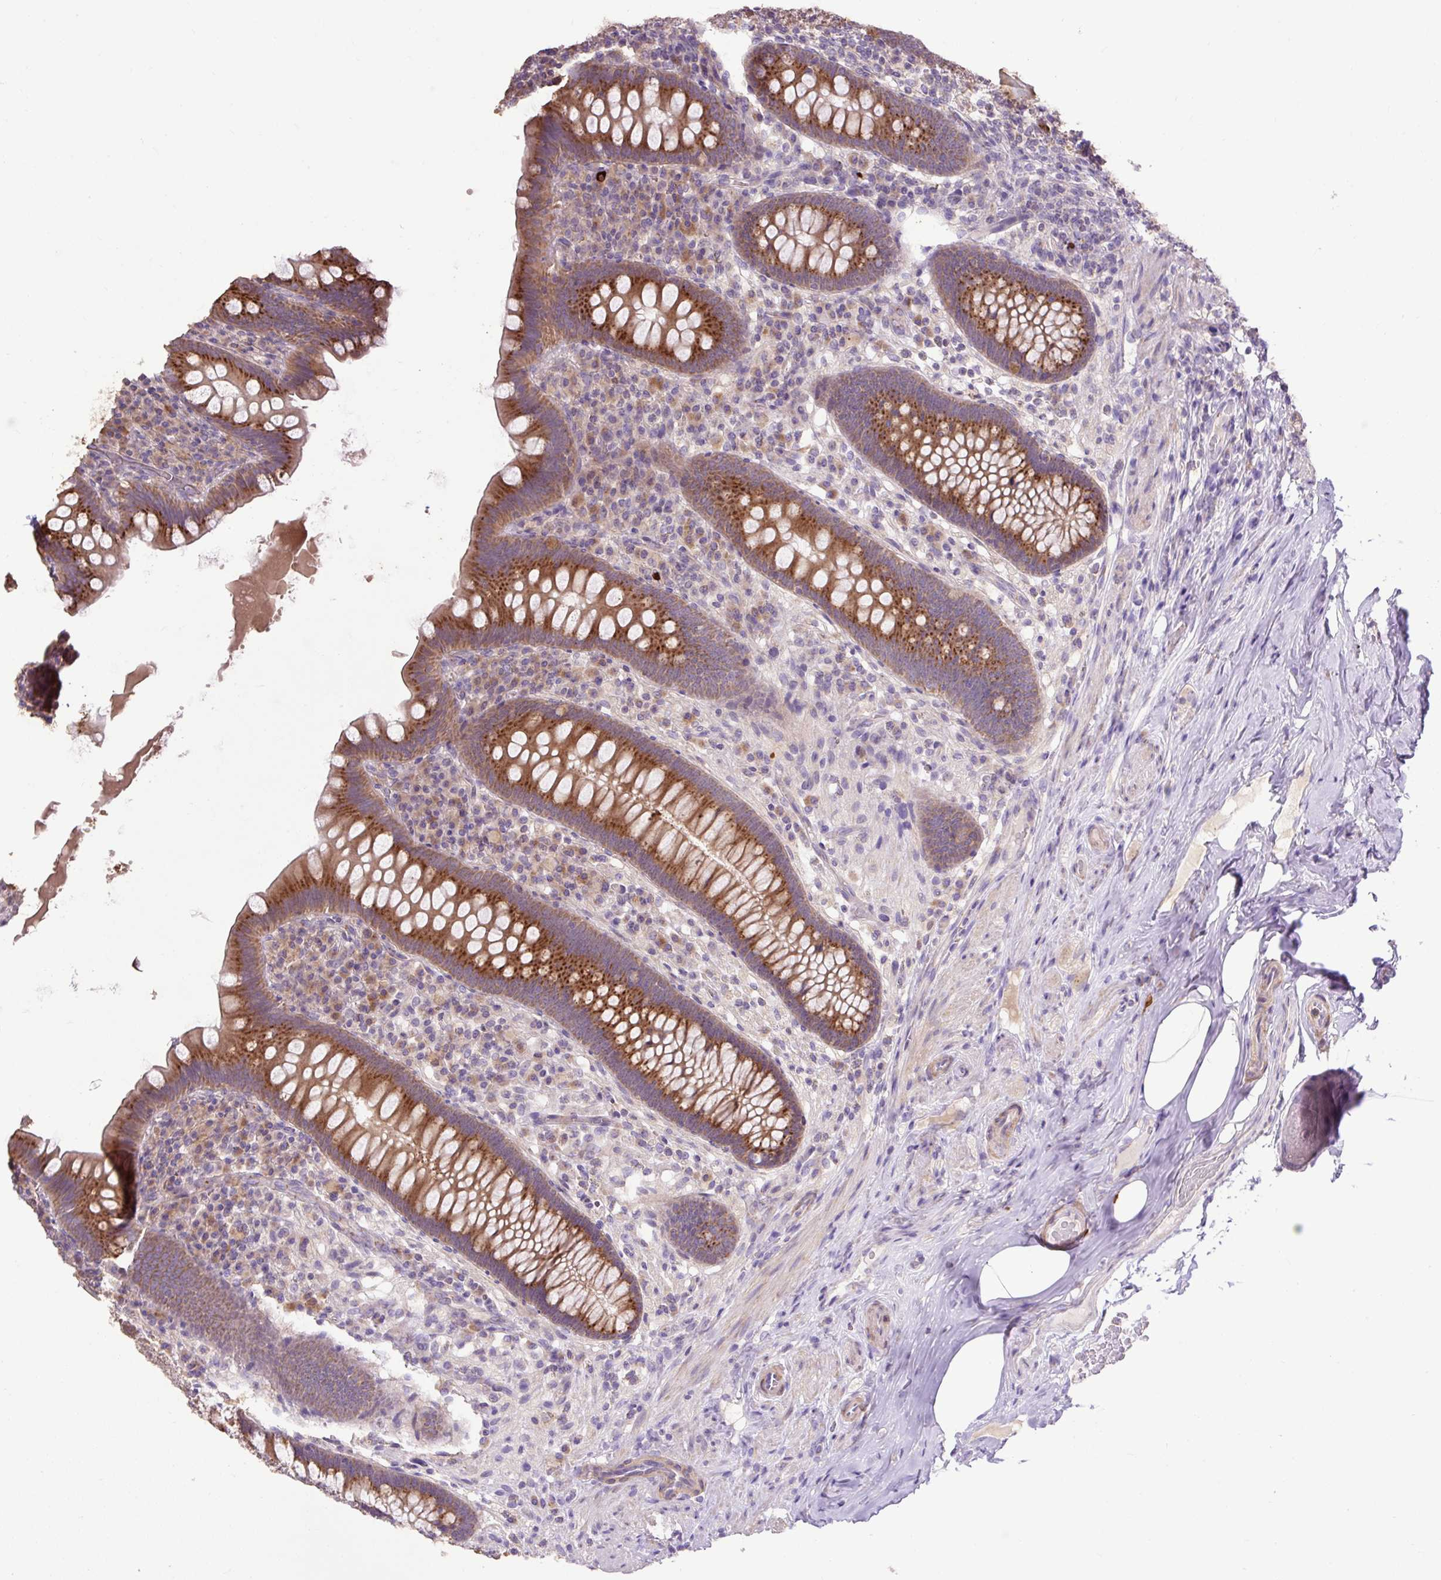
{"staining": {"intensity": "strong", "quantity": ">75%", "location": "cytoplasmic/membranous"}, "tissue": "appendix", "cell_type": "Glandular cells", "image_type": "normal", "snomed": [{"axis": "morphology", "description": "Normal tissue, NOS"}, {"axis": "topography", "description": "Appendix"}], "caption": "IHC (DAB (3,3'-diaminobenzidine)) staining of unremarkable human appendix shows strong cytoplasmic/membranous protein positivity in about >75% of glandular cells. (Brightfield microscopy of DAB IHC at high magnification).", "gene": "ABR", "patient": {"sex": "male", "age": 71}}